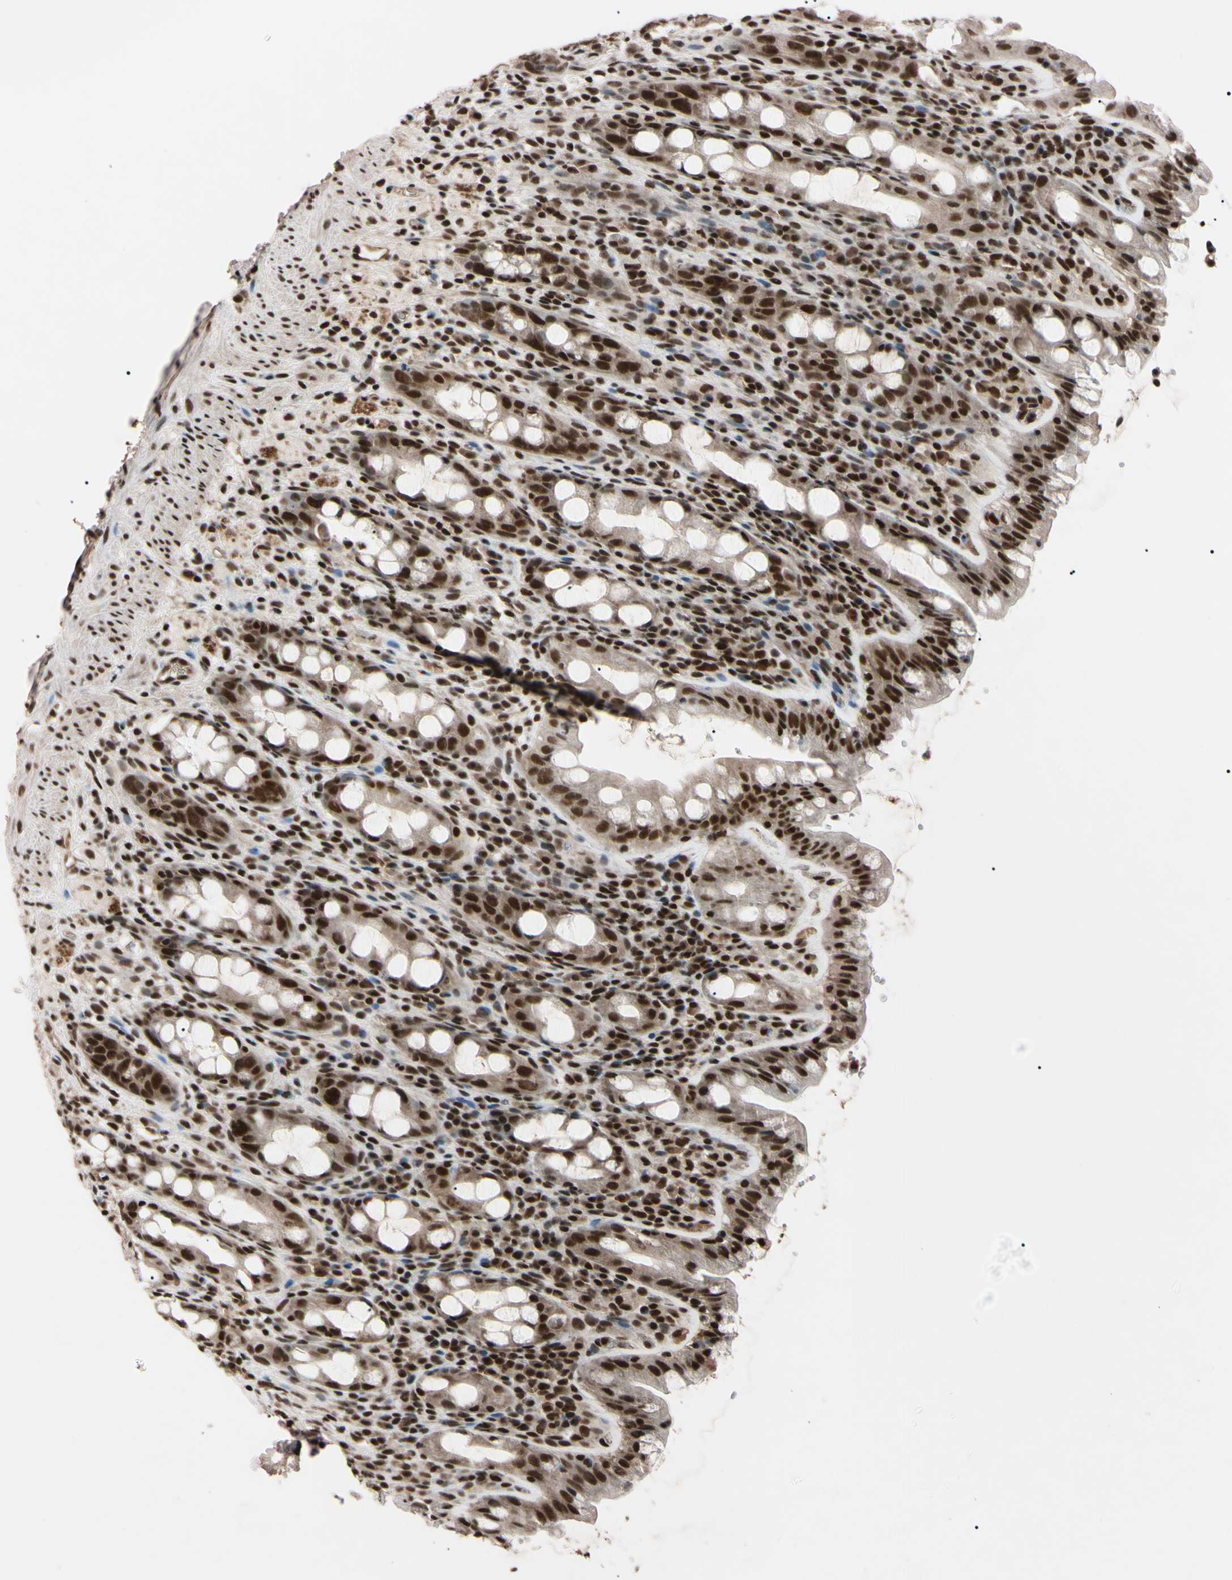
{"staining": {"intensity": "strong", "quantity": "<25%", "location": "nuclear"}, "tissue": "rectum", "cell_type": "Glandular cells", "image_type": "normal", "snomed": [{"axis": "morphology", "description": "Normal tissue, NOS"}, {"axis": "topography", "description": "Rectum"}], "caption": "The image exhibits immunohistochemical staining of normal rectum. There is strong nuclear expression is present in about <25% of glandular cells.", "gene": "YY1", "patient": {"sex": "male", "age": 44}}